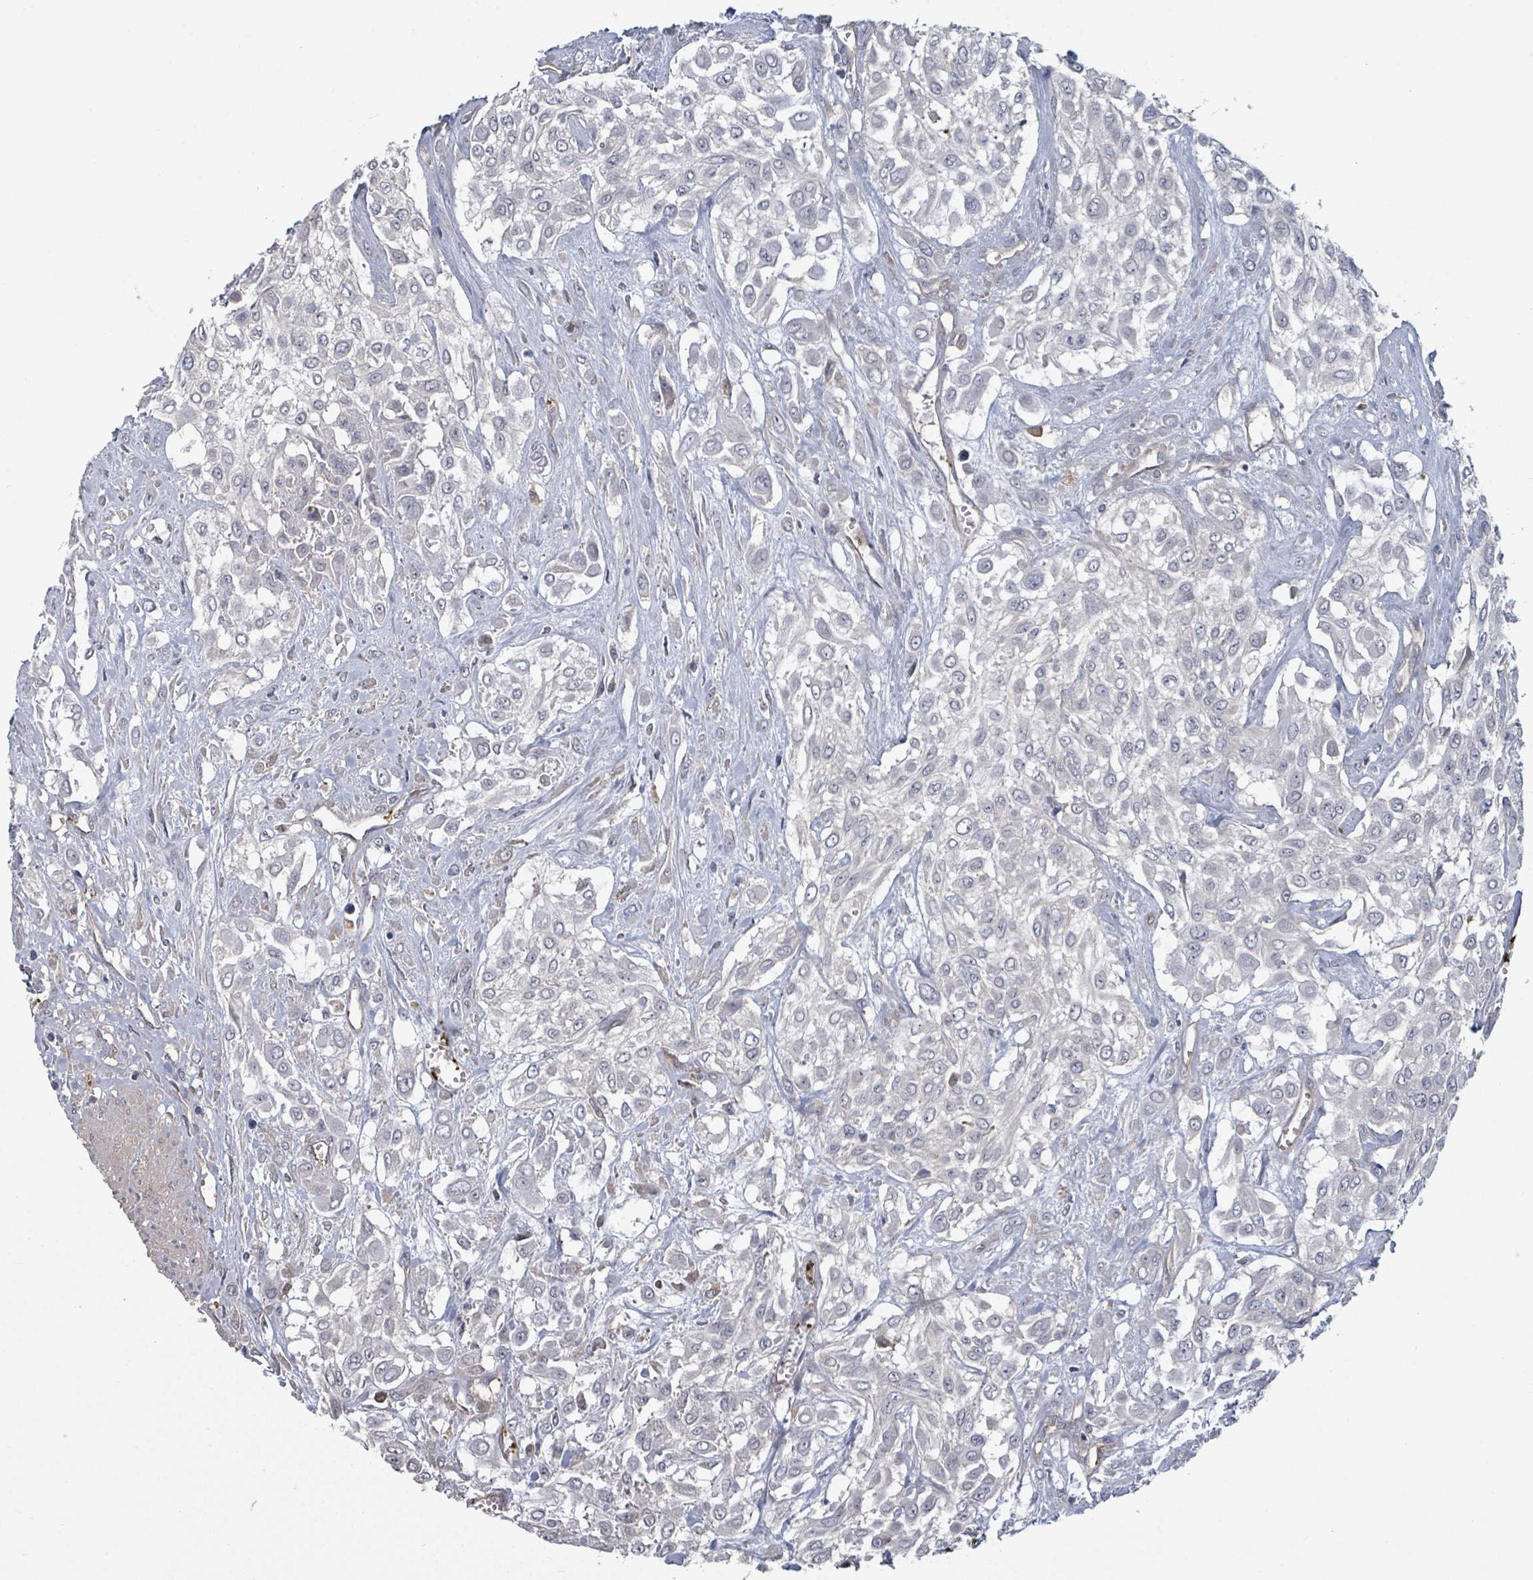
{"staining": {"intensity": "negative", "quantity": "none", "location": "none"}, "tissue": "urothelial cancer", "cell_type": "Tumor cells", "image_type": "cancer", "snomed": [{"axis": "morphology", "description": "Urothelial carcinoma, High grade"}, {"axis": "topography", "description": "Urinary bladder"}], "caption": "This is a photomicrograph of IHC staining of urothelial cancer, which shows no positivity in tumor cells. (DAB immunohistochemistry visualized using brightfield microscopy, high magnification).", "gene": "PLAUR", "patient": {"sex": "male", "age": 57}}